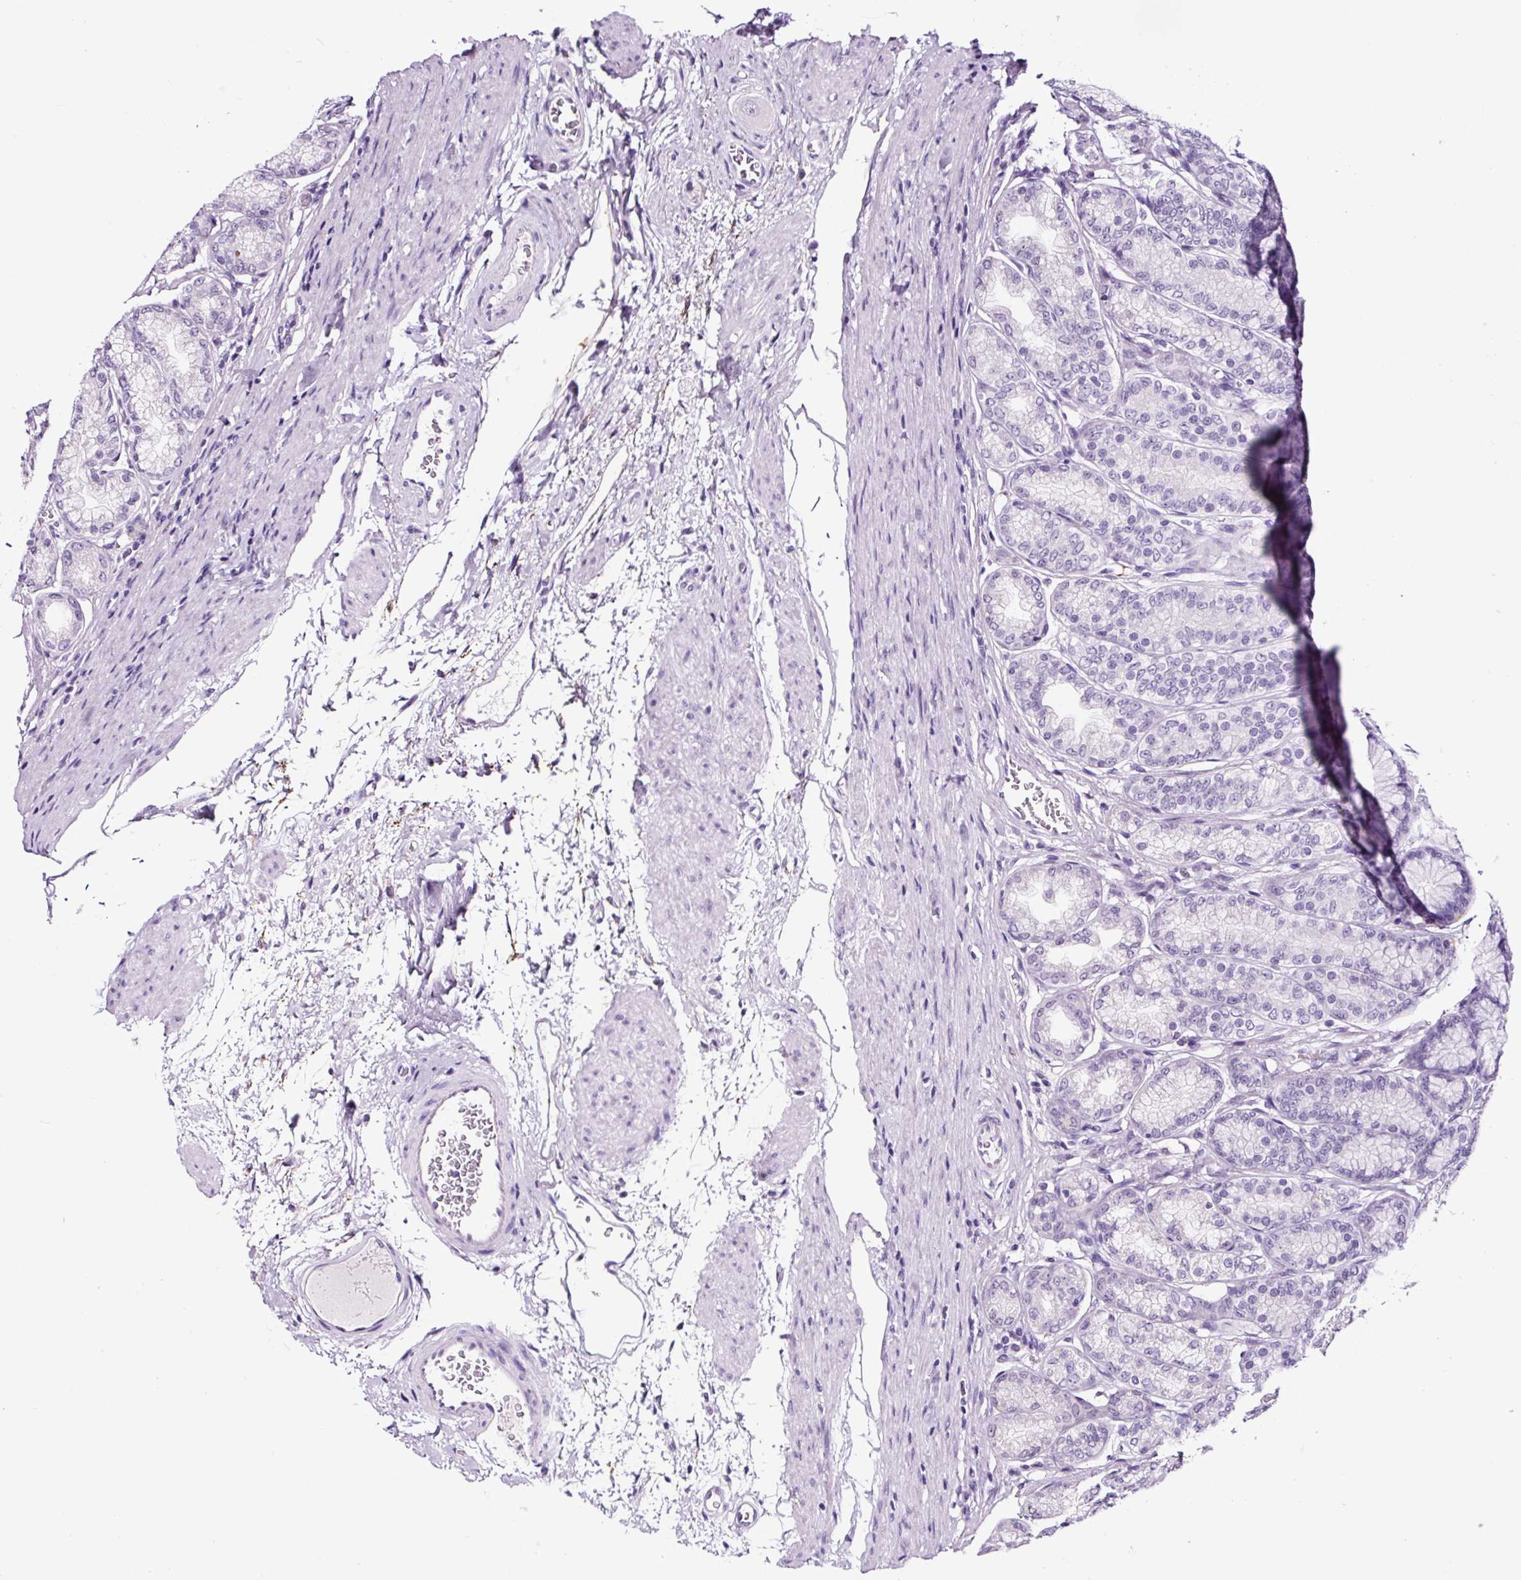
{"staining": {"intensity": "negative", "quantity": "none", "location": "none"}, "tissue": "stomach", "cell_type": "Glandular cells", "image_type": "normal", "snomed": [{"axis": "morphology", "description": "Normal tissue, NOS"}, {"axis": "morphology", "description": "Adenocarcinoma, NOS"}, {"axis": "morphology", "description": "Adenocarcinoma, High grade"}, {"axis": "topography", "description": "Stomach, upper"}, {"axis": "topography", "description": "Stomach"}], "caption": "This is a photomicrograph of immunohistochemistry (IHC) staining of unremarkable stomach, which shows no expression in glandular cells. (Stains: DAB (3,3'-diaminobenzidine) immunohistochemistry with hematoxylin counter stain, Microscopy: brightfield microscopy at high magnification).", "gene": "TAFA3", "patient": {"sex": "female", "age": 65}}